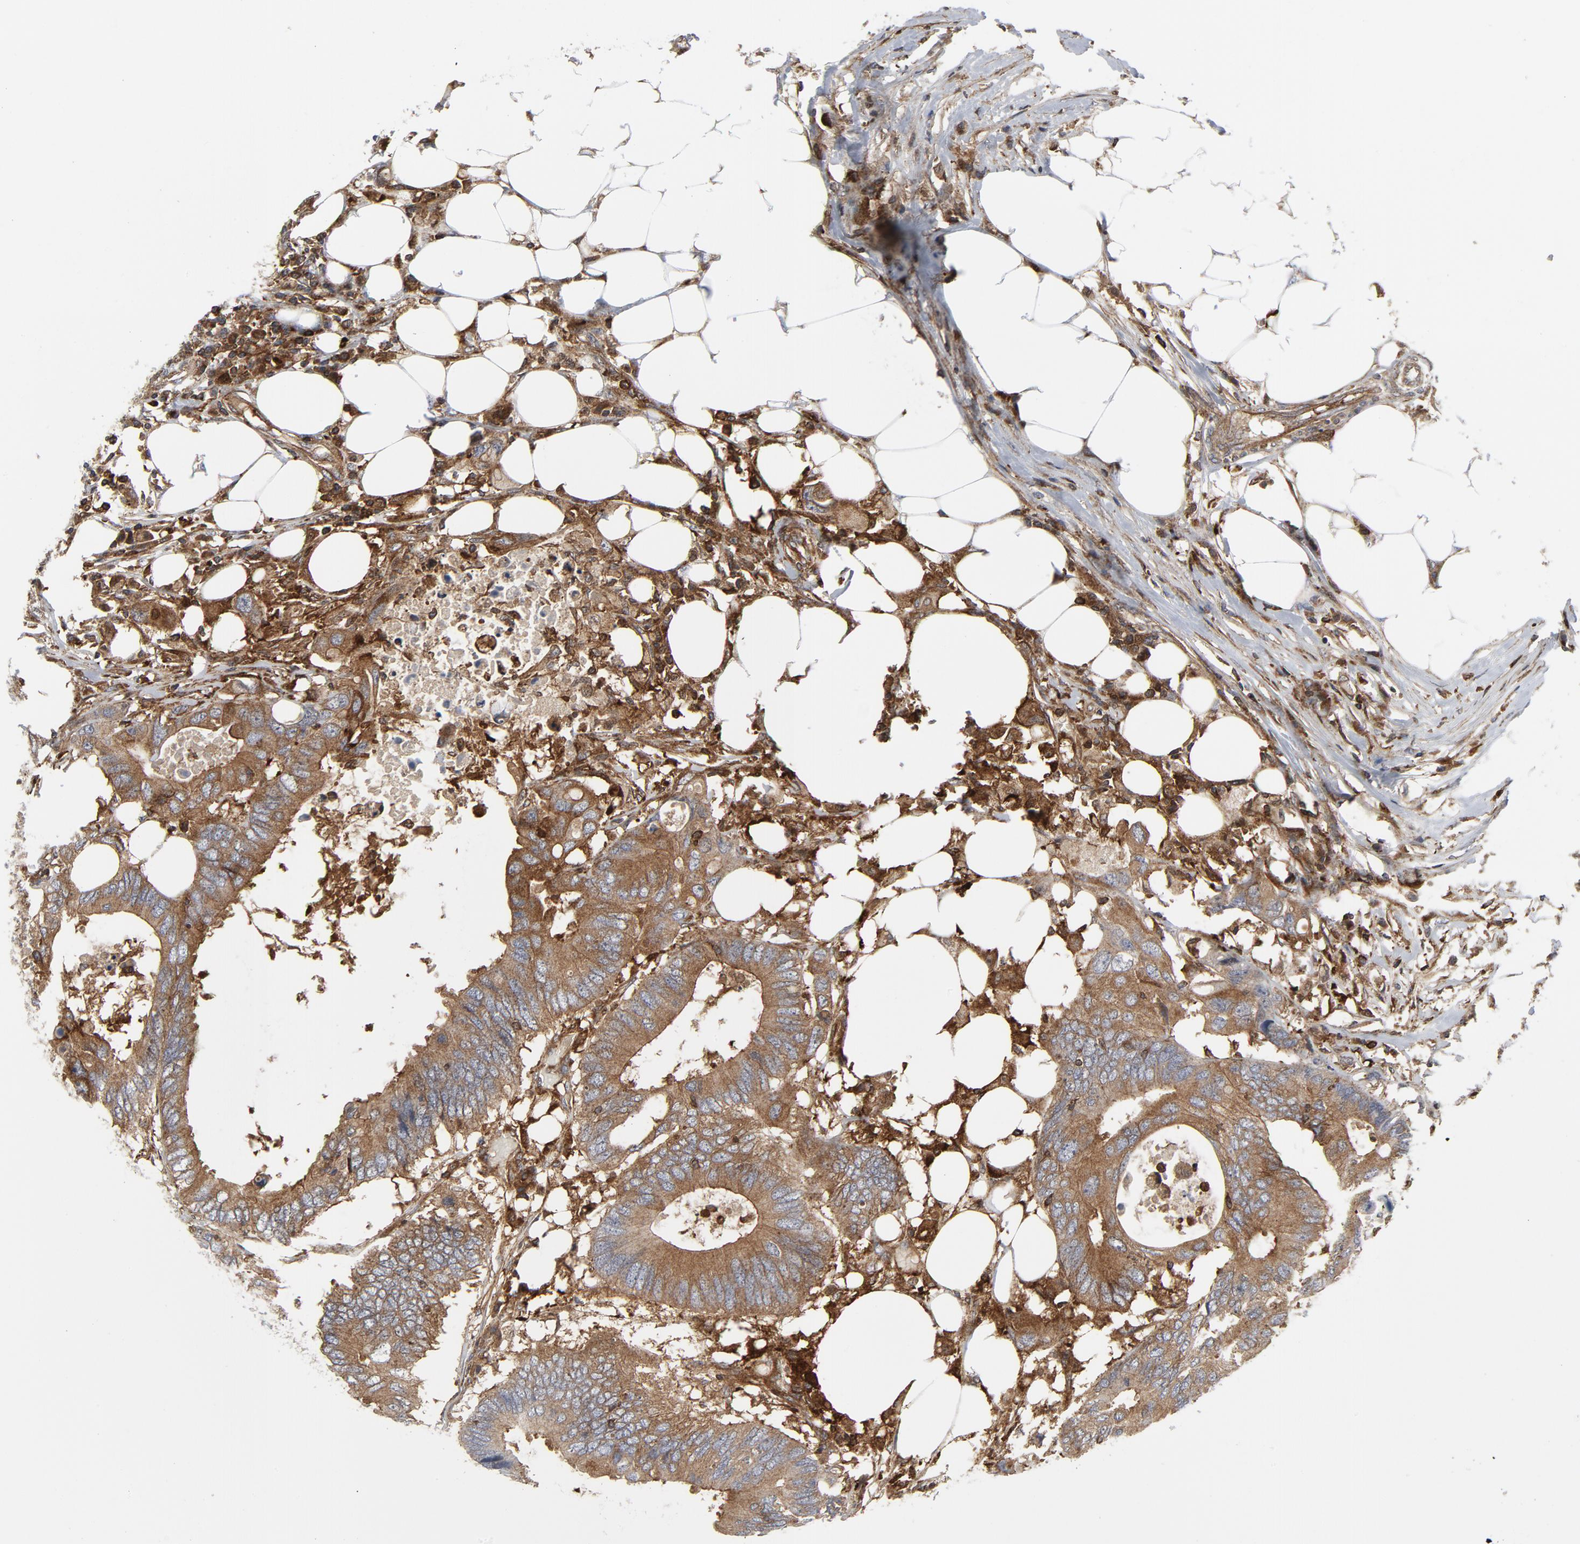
{"staining": {"intensity": "moderate", "quantity": ">75%", "location": "cytoplasmic/membranous"}, "tissue": "colorectal cancer", "cell_type": "Tumor cells", "image_type": "cancer", "snomed": [{"axis": "morphology", "description": "Adenocarcinoma, NOS"}, {"axis": "topography", "description": "Colon"}], "caption": "Immunohistochemical staining of colorectal adenocarcinoma demonstrates moderate cytoplasmic/membranous protein expression in about >75% of tumor cells. Ihc stains the protein in brown and the nuclei are stained blue.", "gene": "YES1", "patient": {"sex": "male", "age": 71}}